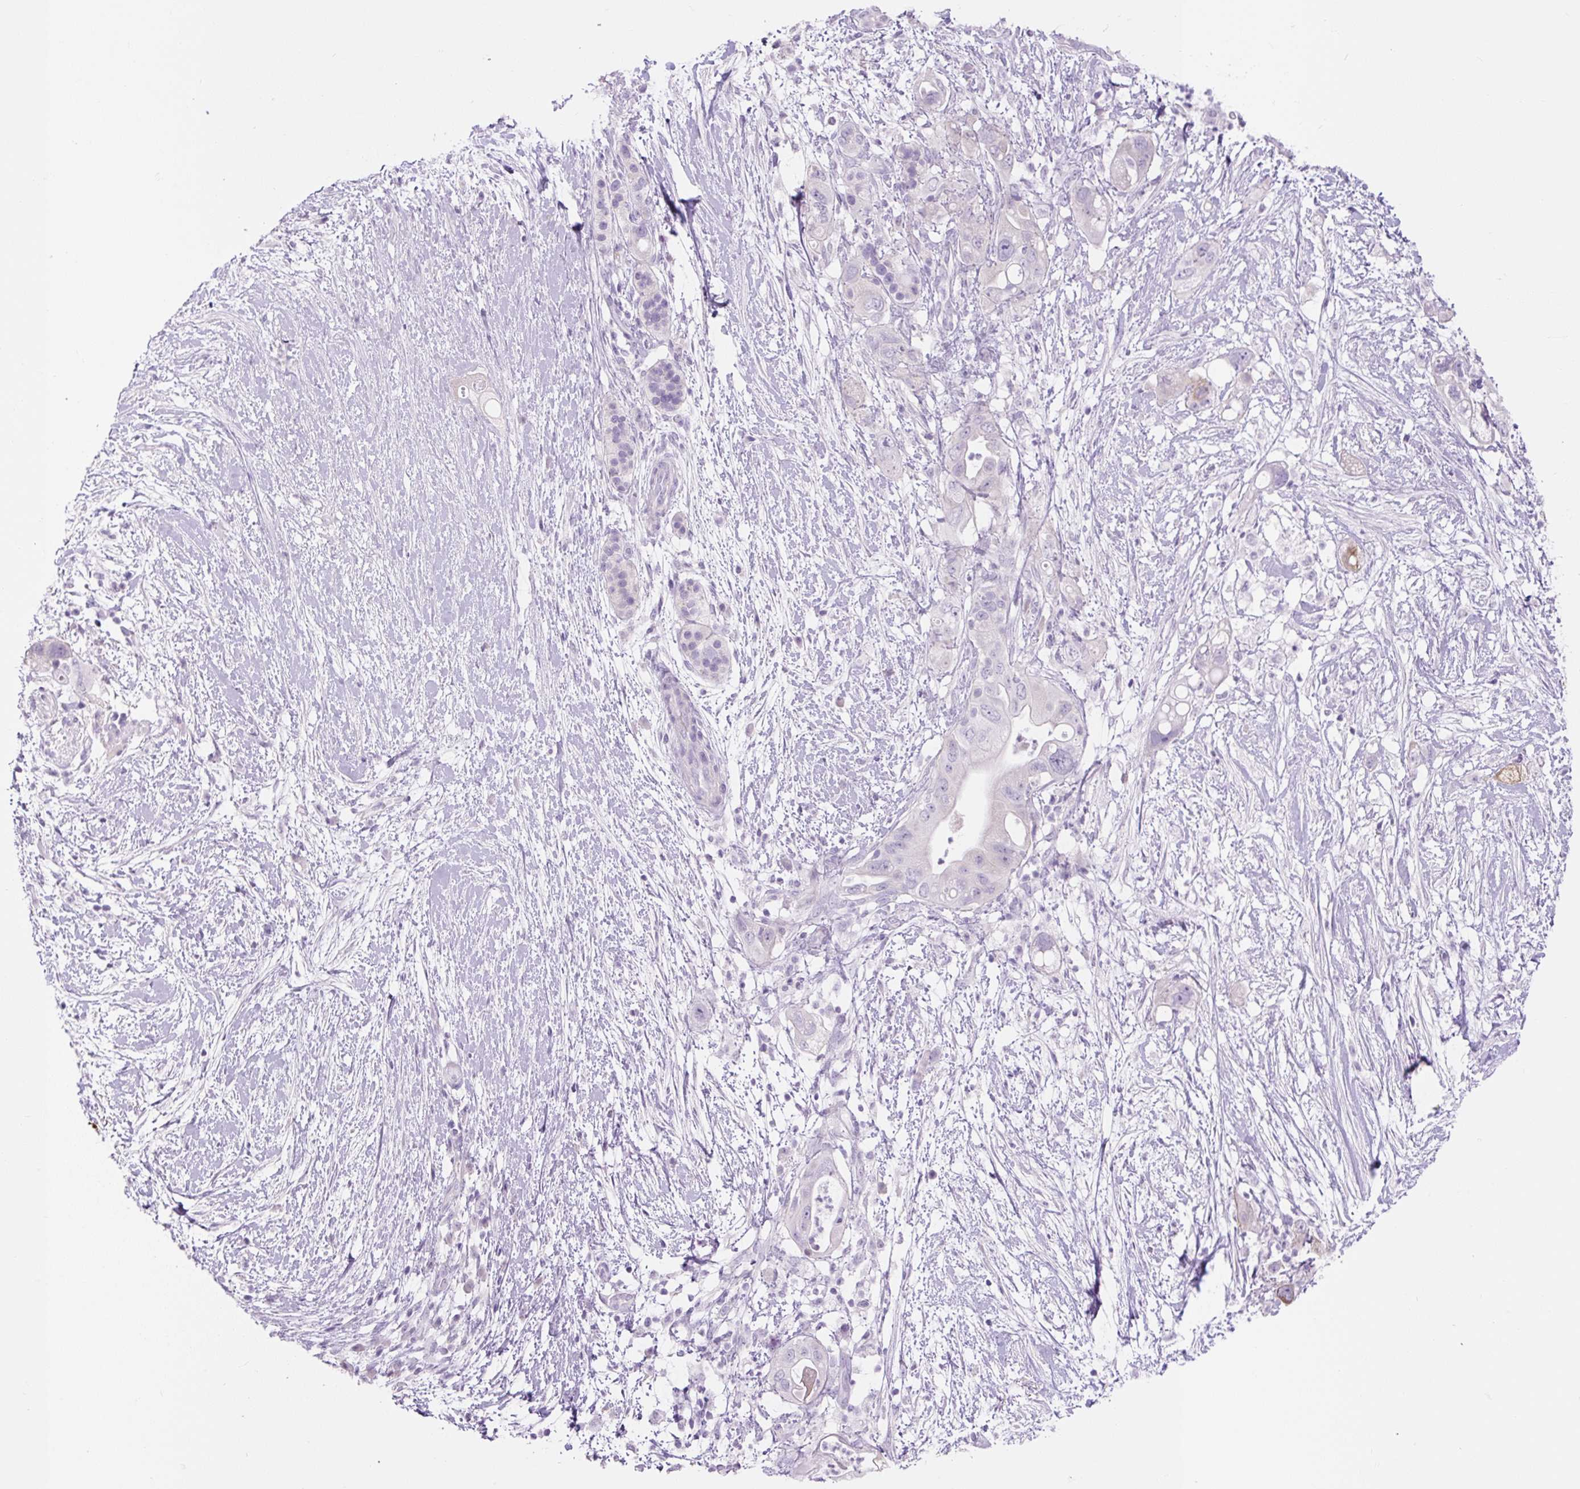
{"staining": {"intensity": "moderate", "quantity": "25%-75%", "location": "cytoplasmic/membranous"}, "tissue": "pancreatic cancer", "cell_type": "Tumor cells", "image_type": "cancer", "snomed": [{"axis": "morphology", "description": "Adenocarcinoma, NOS"}, {"axis": "topography", "description": "Pancreas"}], "caption": "Protein staining of pancreatic cancer (adenocarcinoma) tissue exhibits moderate cytoplasmic/membranous staining in approximately 25%-75% of tumor cells.", "gene": "COL9A2", "patient": {"sex": "female", "age": 72}}